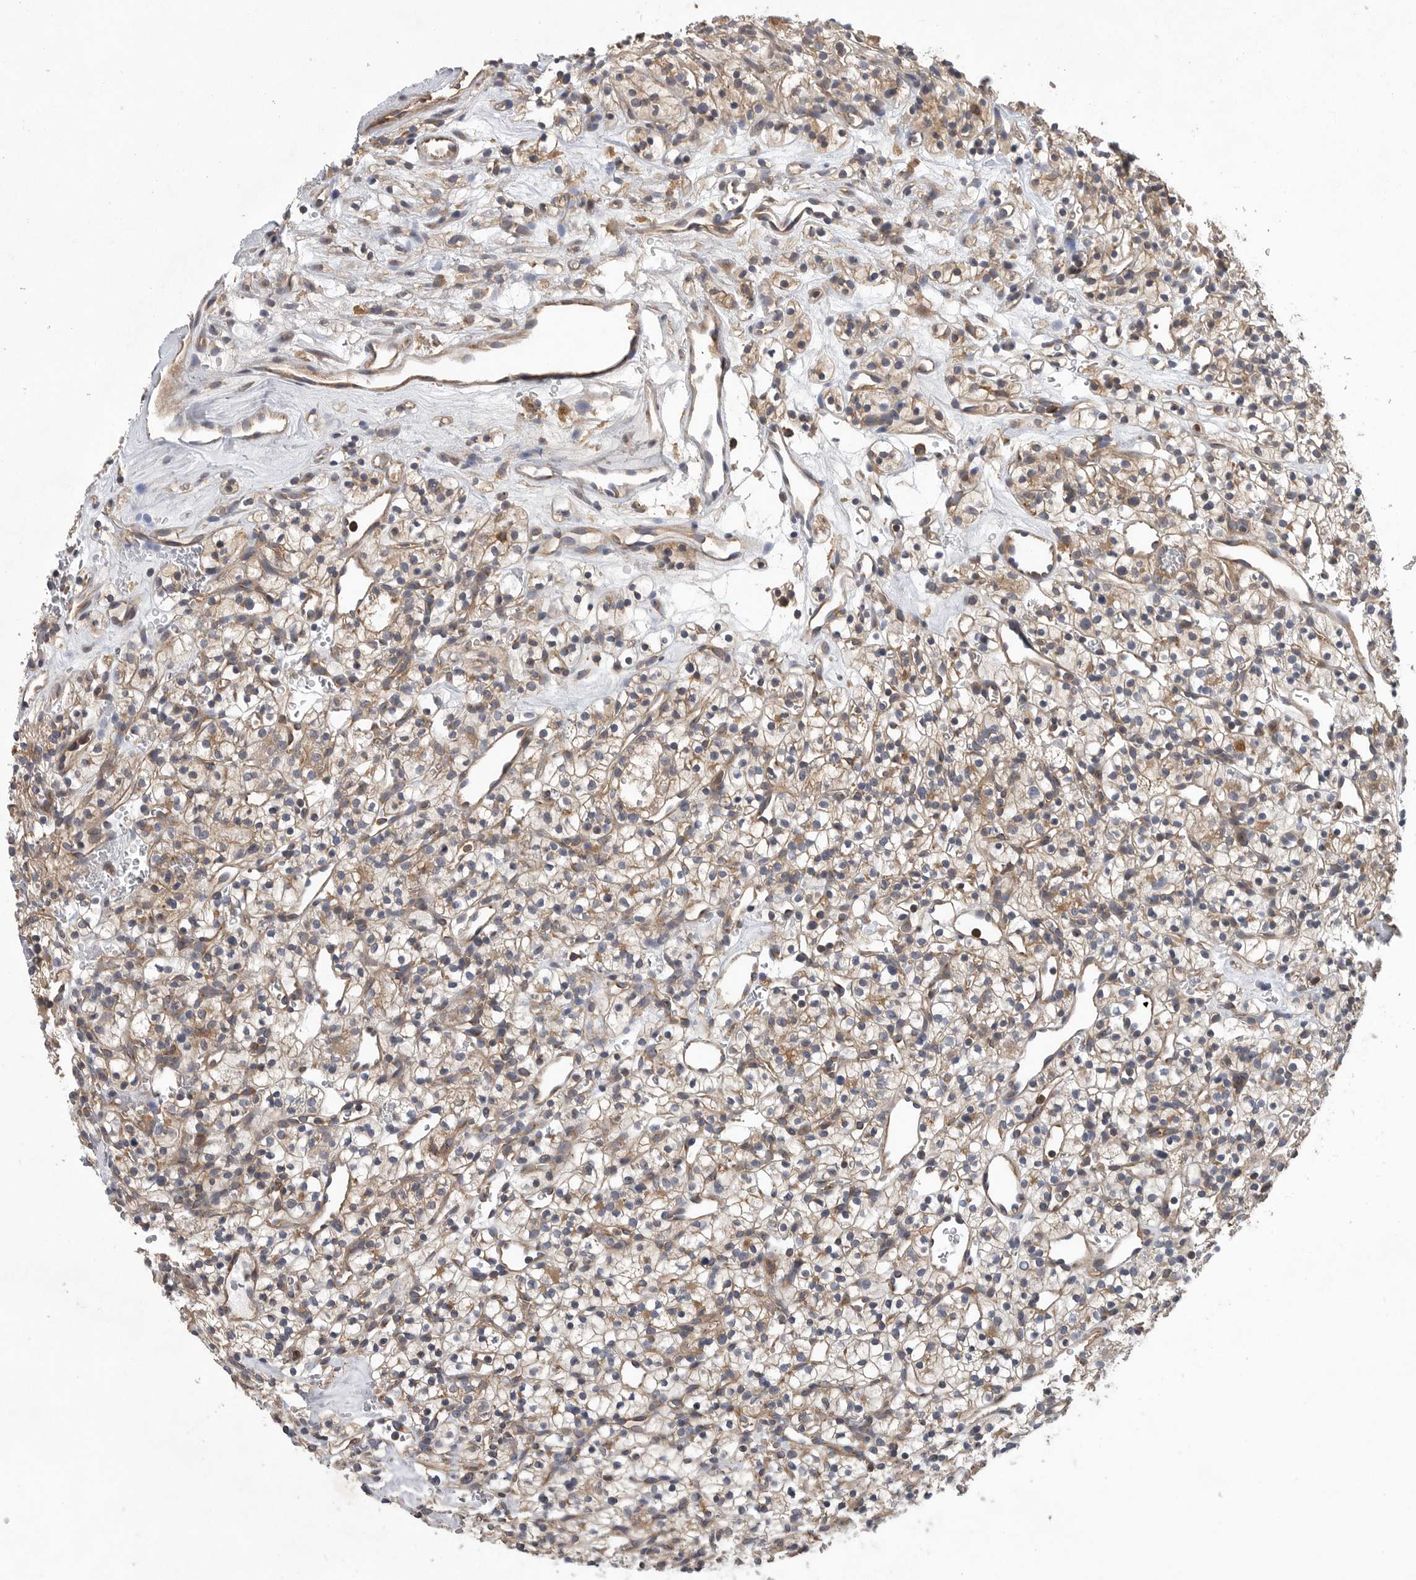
{"staining": {"intensity": "weak", "quantity": ">75%", "location": "cytoplasmic/membranous"}, "tissue": "renal cancer", "cell_type": "Tumor cells", "image_type": "cancer", "snomed": [{"axis": "morphology", "description": "Adenocarcinoma, NOS"}, {"axis": "topography", "description": "Kidney"}], "caption": "Immunohistochemical staining of human renal adenocarcinoma shows low levels of weak cytoplasmic/membranous protein expression in approximately >75% of tumor cells.", "gene": "OXR1", "patient": {"sex": "female", "age": 57}}